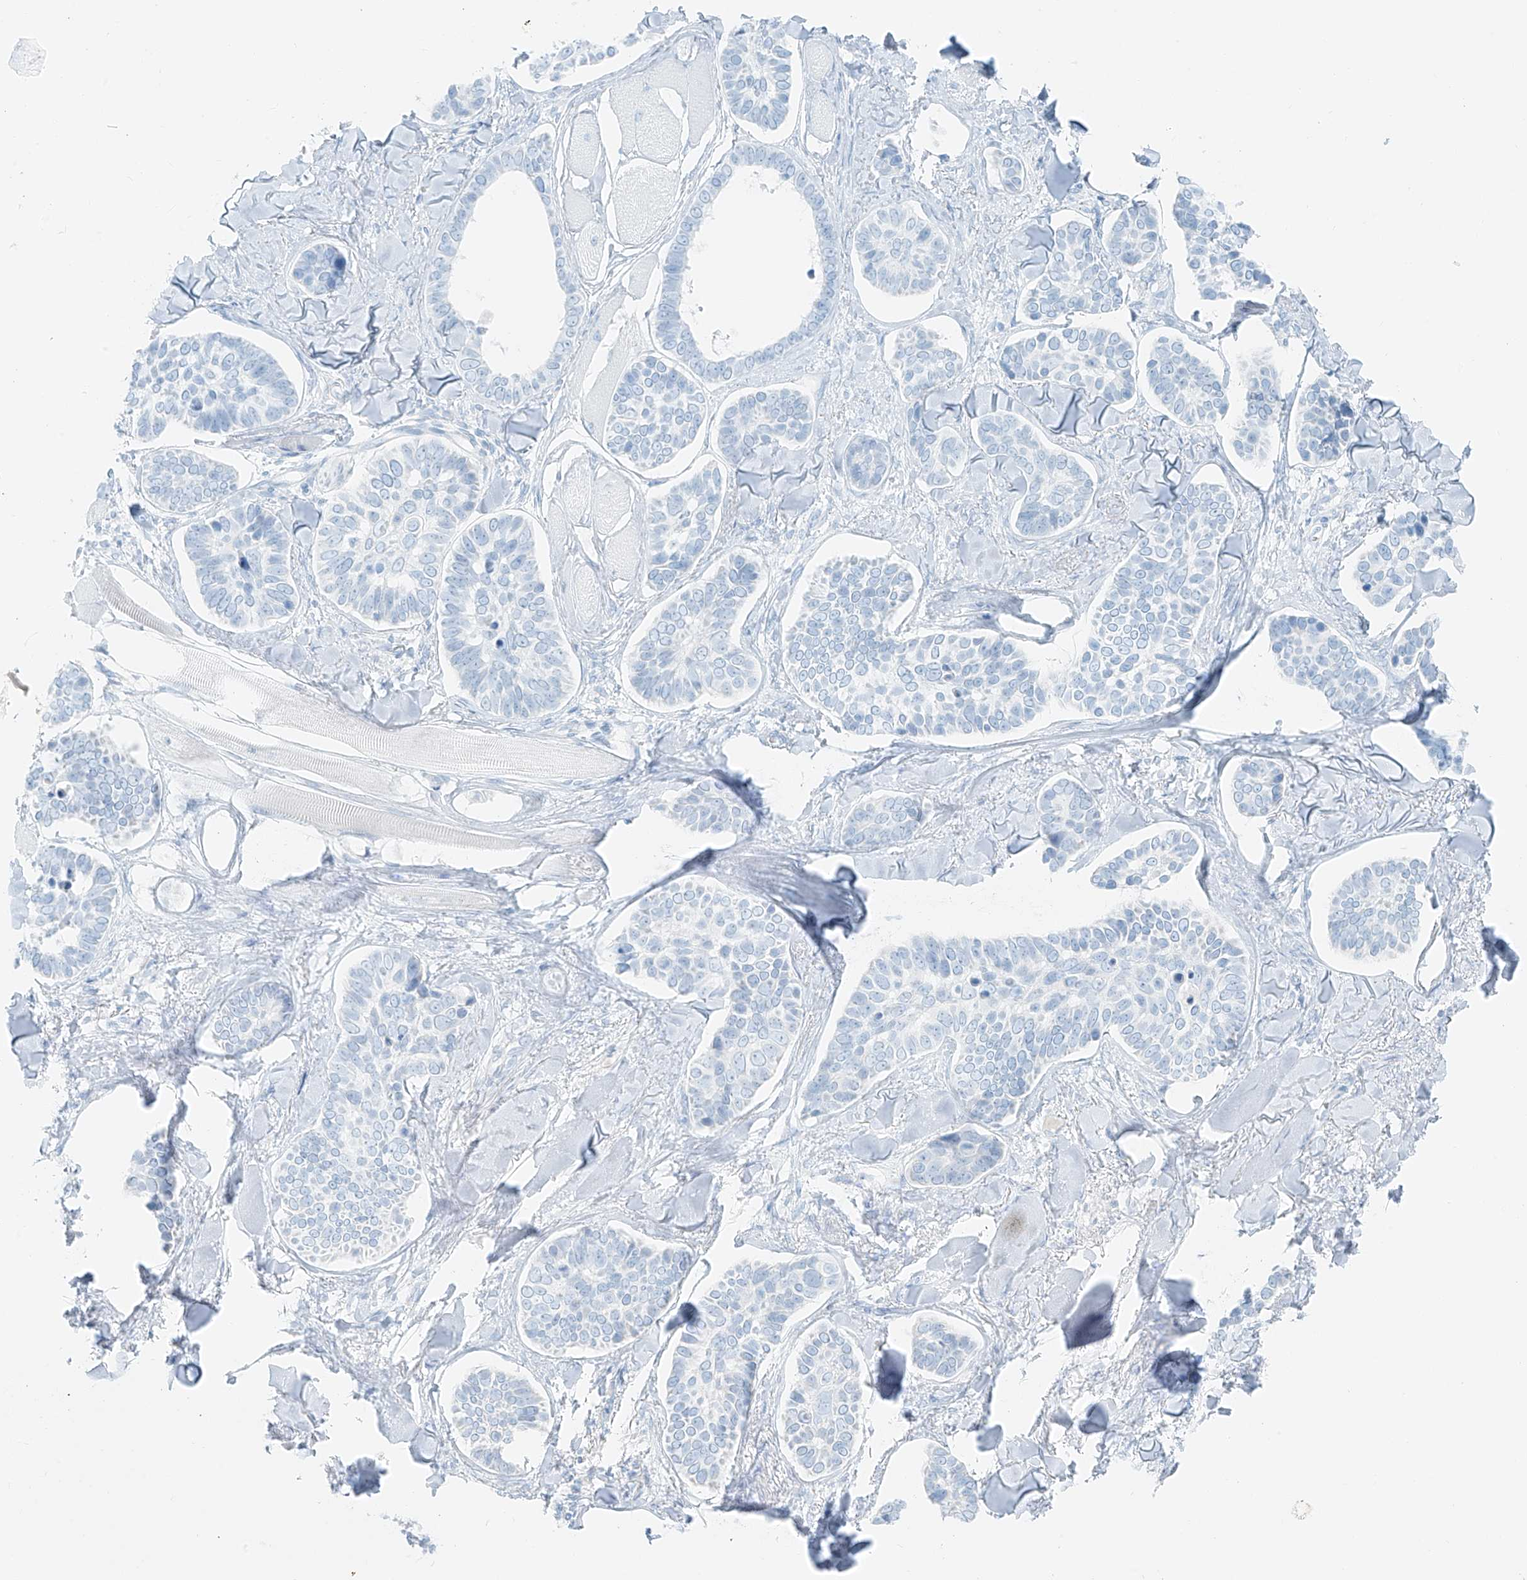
{"staining": {"intensity": "negative", "quantity": "none", "location": "none"}, "tissue": "skin cancer", "cell_type": "Tumor cells", "image_type": "cancer", "snomed": [{"axis": "morphology", "description": "Basal cell carcinoma"}, {"axis": "topography", "description": "Skin"}], "caption": "DAB (3,3'-diaminobenzidine) immunohistochemical staining of skin cancer shows no significant positivity in tumor cells. (Immunohistochemistry (ihc), brightfield microscopy, high magnification).", "gene": "FSTL1", "patient": {"sex": "male", "age": 62}}